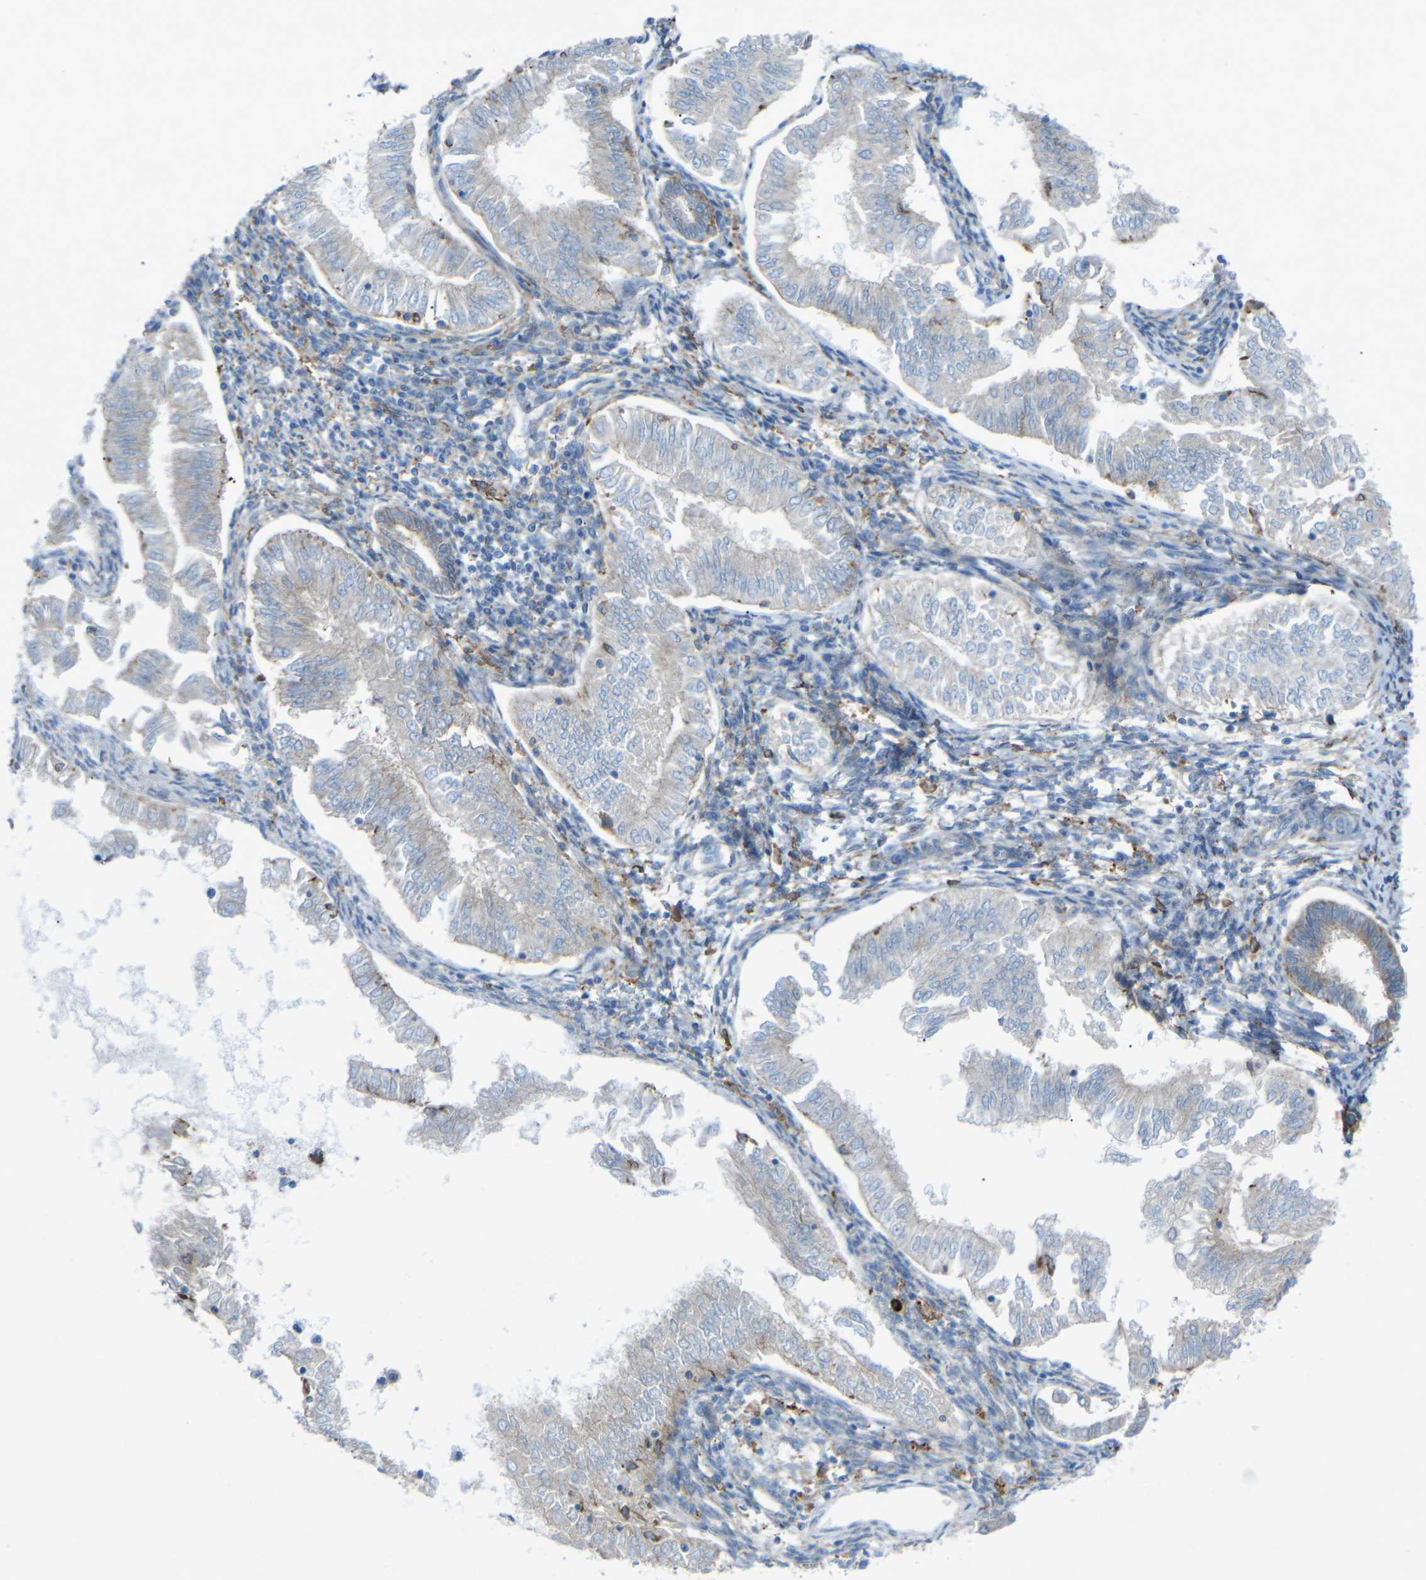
{"staining": {"intensity": "negative", "quantity": "none", "location": "none"}, "tissue": "endometrial cancer", "cell_type": "Tumor cells", "image_type": "cancer", "snomed": [{"axis": "morphology", "description": "Adenocarcinoma, NOS"}, {"axis": "topography", "description": "Endometrium"}], "caption": "Human endometrial adenocarcinoma stained for a protein using immunohistochemistry displays no expression in tumor cells.", "gene": "STK11", "patient": {"sex": "female", "age": 53}}